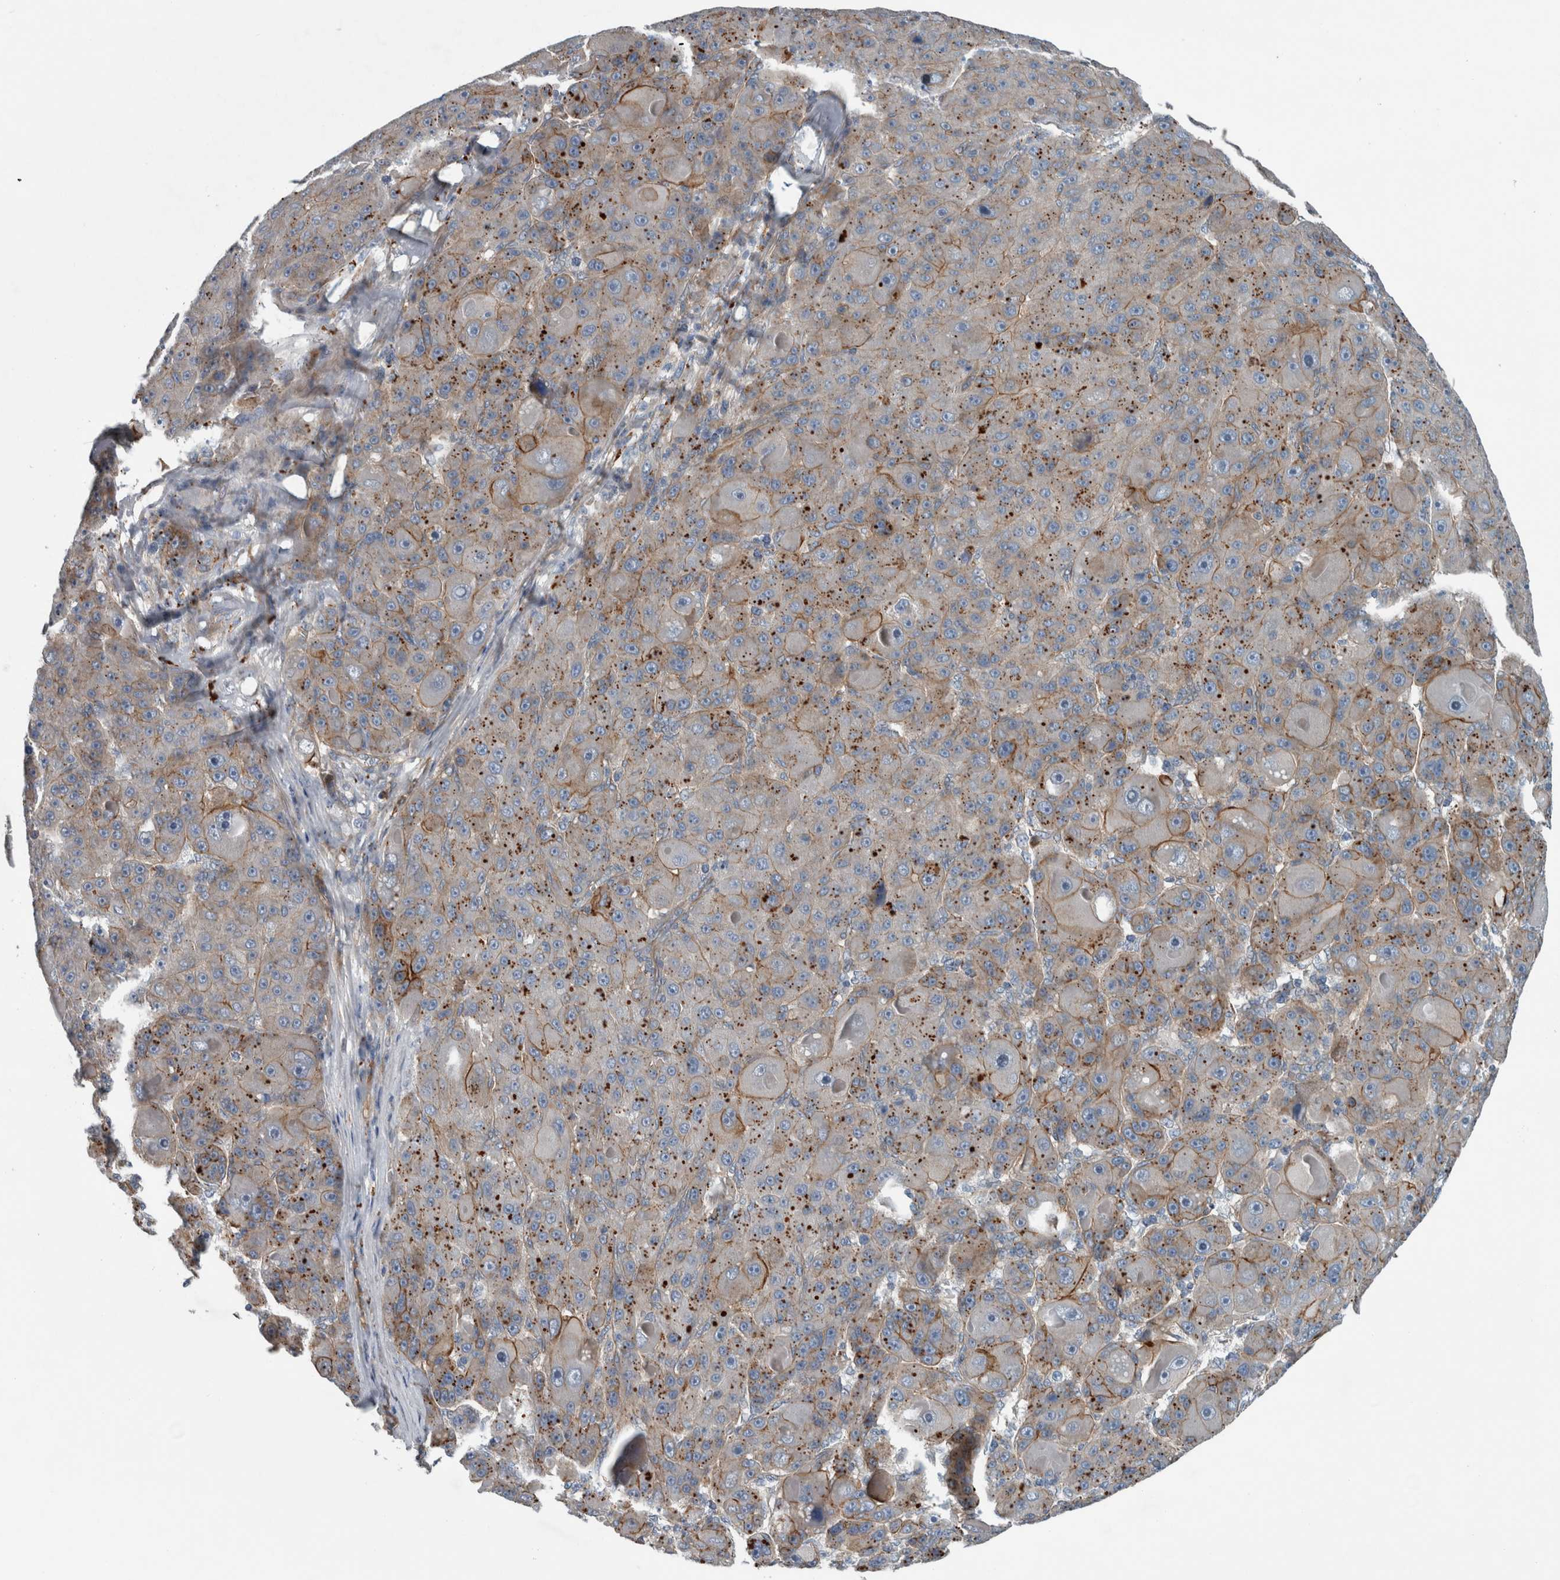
{"staining": {"intensity": "strong", "quantity": "25%-75%", "location": "cytoplasmic/membranous"}, "tissue": "liver cancer", "cell_type": "Tumor cells", "image_type": "cancer", "snomed": [{"axis": "morphology", "description": "Carcinoma, Hepatocellular, NOS"}, {"axis": "topography", "description": "Liver"}], "caption": "Liver cancer (hepatocellular carcinoma) tissue demonstrates strong cytoplasmic/membranous expression in approximately 25%-75% of tumor cells", "gene": "GLT8D2", "patient": {"sex": "male", "age": 76}}